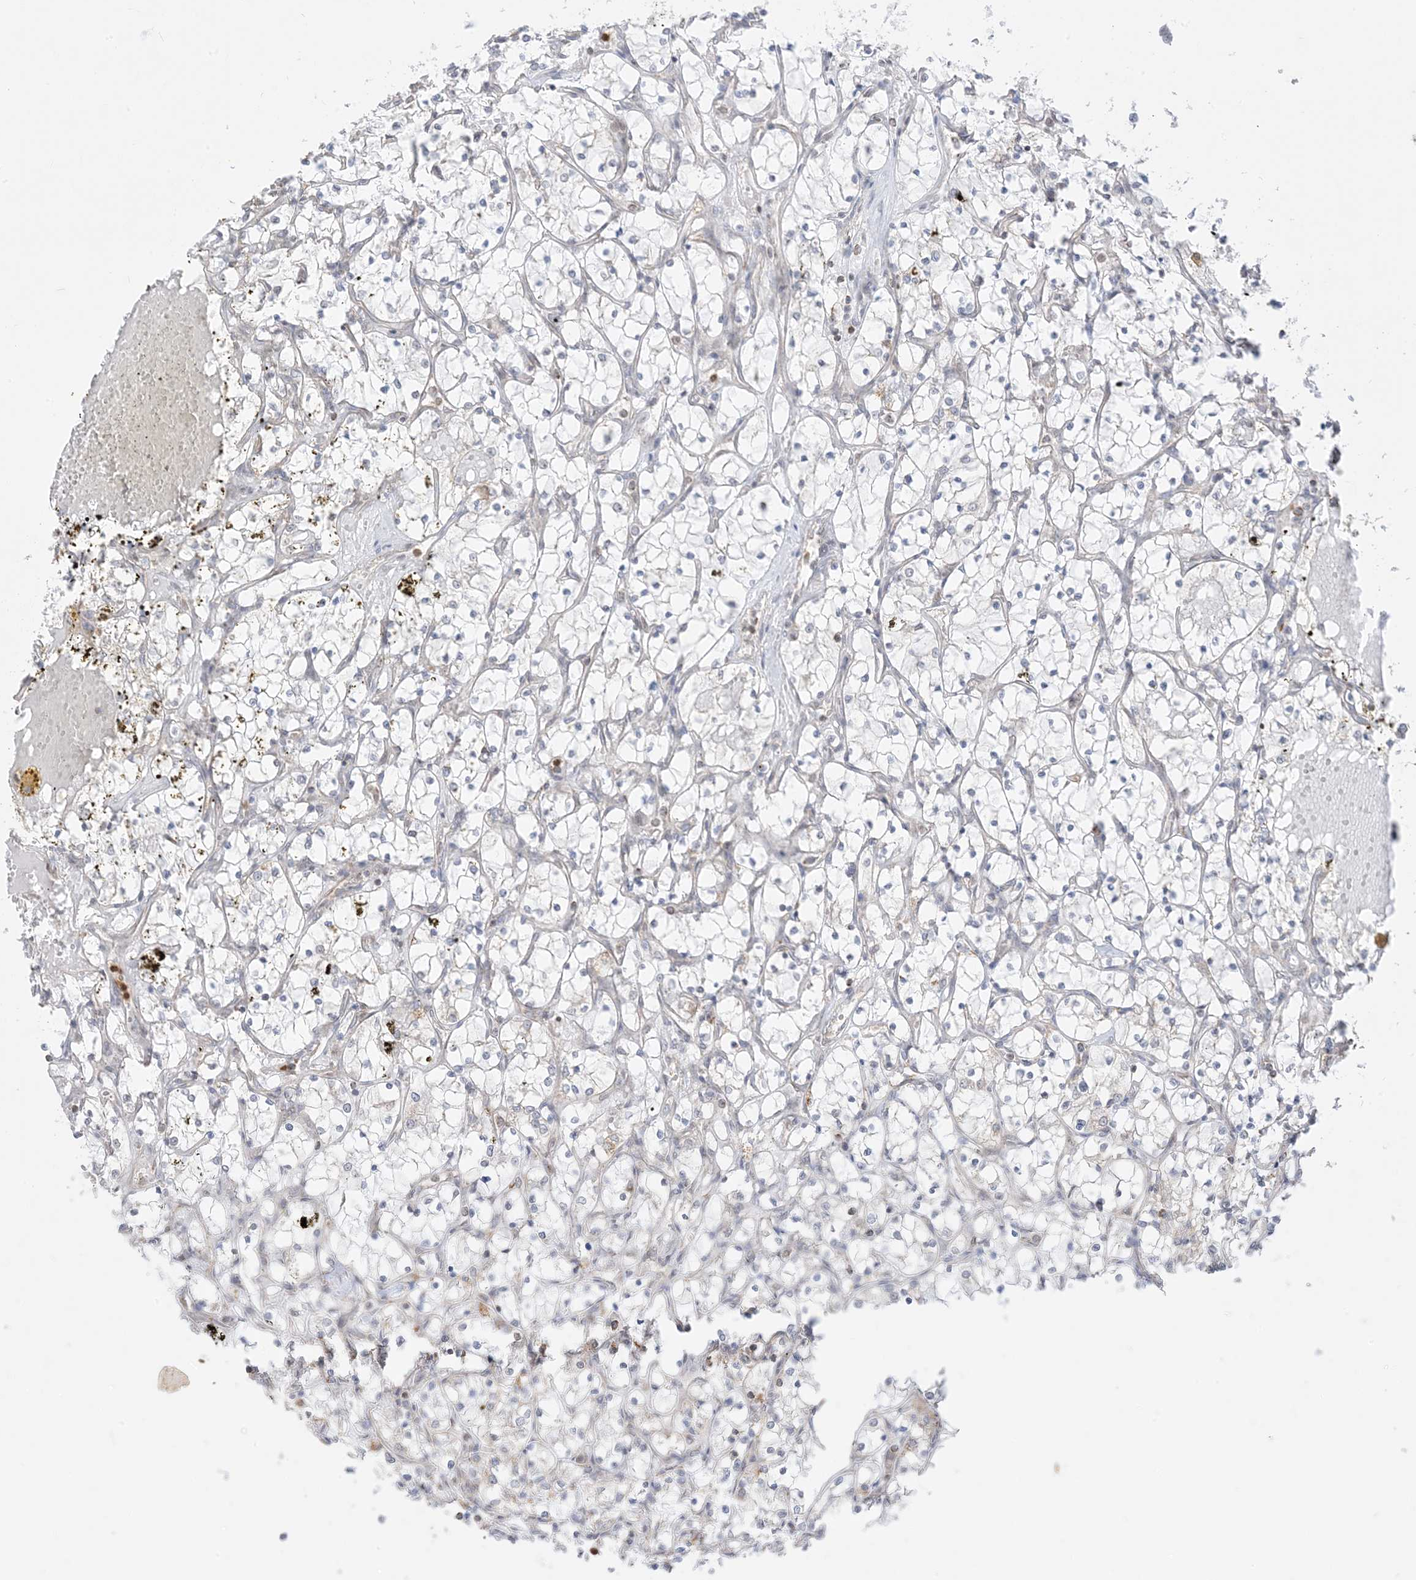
{"staining": {"intensity": "negative", "quantity": "none", "location": "none"}, "tissue": "renal cancer", "cell_type": "Tumor cells", "image_type": "cancer", "snomed": [{"axis": "morphology", "description": "Adenocarcinoma, NOS"}, {"axis": "topography", "description": "Kidney"}], "caption": "A micrograph of adenocarcinoma (renal) stained for a protein shows no brown staining in tumor cells.", "gene": "KANSL3", "patient": {"sex": "female", "age": 69}}